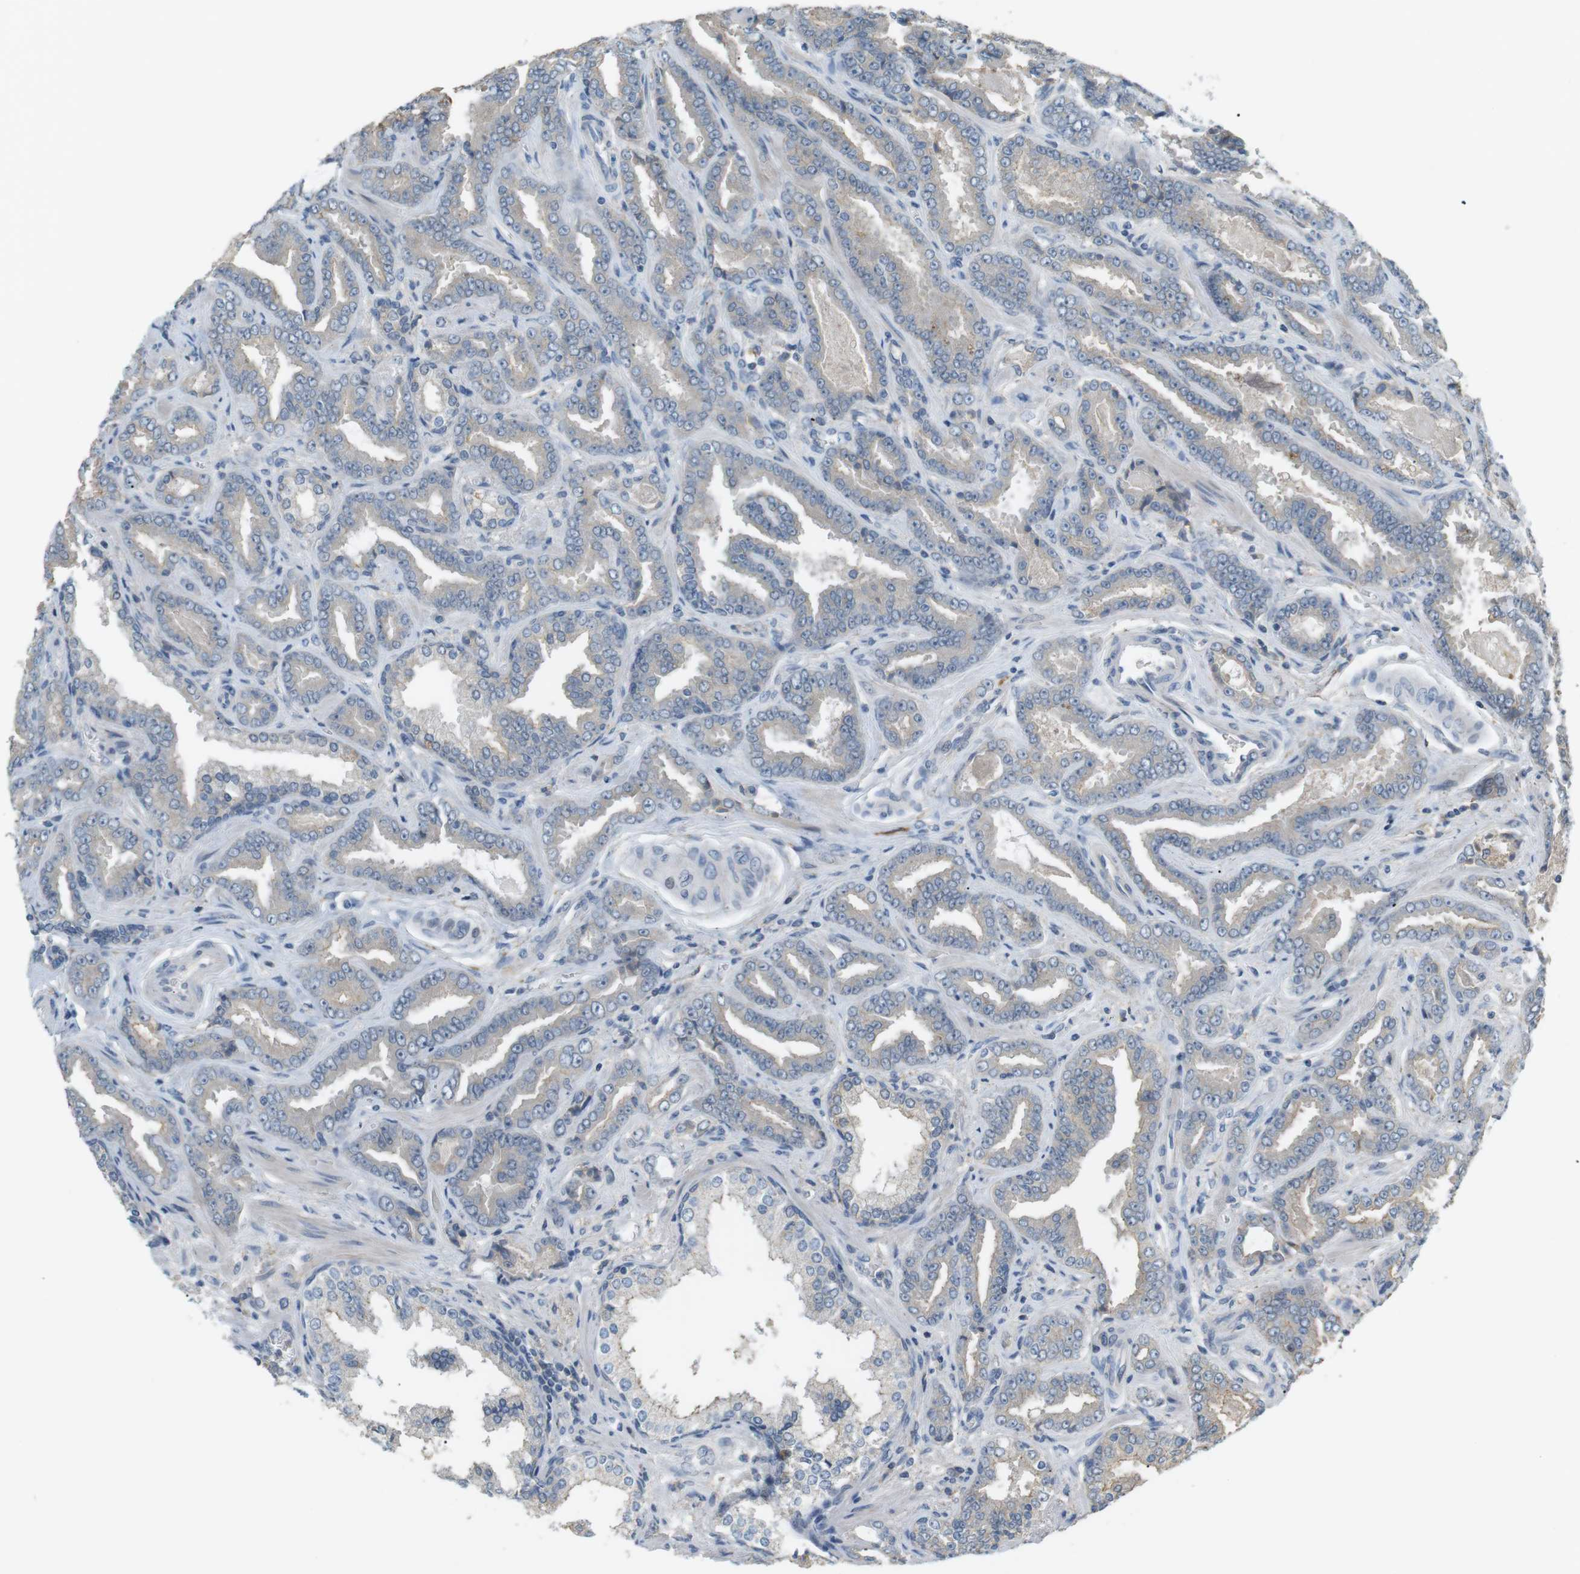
{"staining": {"intensity": "negative", "quantity": "none", "location": "none"}, "tissue": "prostate cancer", "cell_type": "Tumor cells", "image_type": "cancer", "snomed": [{"axis": "morphology", "description": "Adenocarcinoma, Low grade"}, {"axis": "topography", "description": "Prostate"}], "caption": "Protein analysis of adenocarcinoma (low-grade) (prostate) displays no significant staining in tumor cells. (Brightfield microscopy of DAB immunohistochemistry at high magnification).", "gene": "RTN3", "patient": {"sex": "male", "age": 60}}